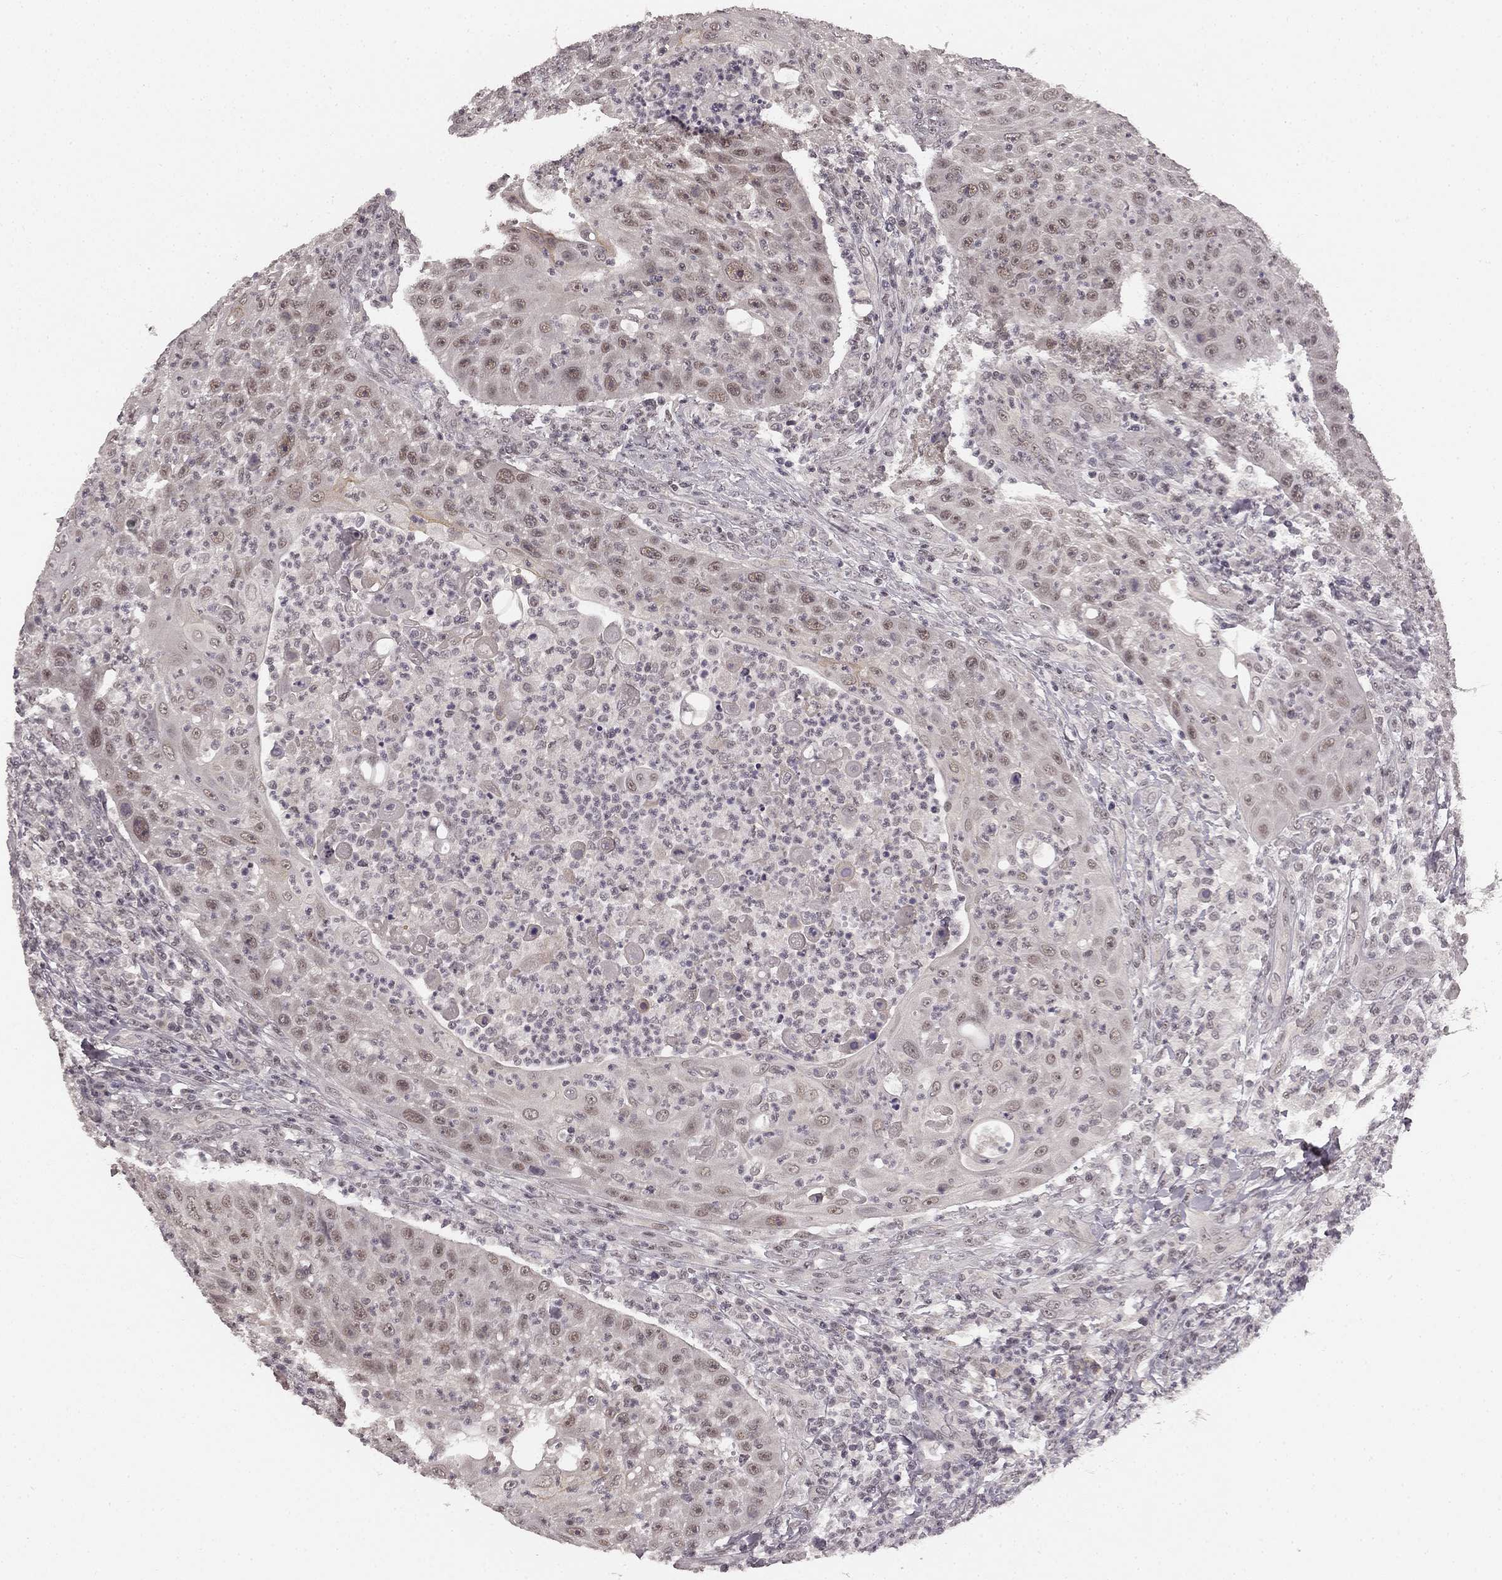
{"staining": {"intensity": "negative", "quantity": "none", "location": "none"}, "tissue": "head and neck cancer", "cell_type": "Tumor cells", "image_type": "cancer", "snomed": [{"axis": "morphology", "description": "Squamous cell carcinoma, NOS"}, {"axis": "topography", "description": "Head-Neck"}], "caption": "Head and neck squamous cell carcinoma stained for a protein using IHC shows no expression tumor cells.", "gene": "HCN4", "patient": {"sex": "male", "age": 69}}